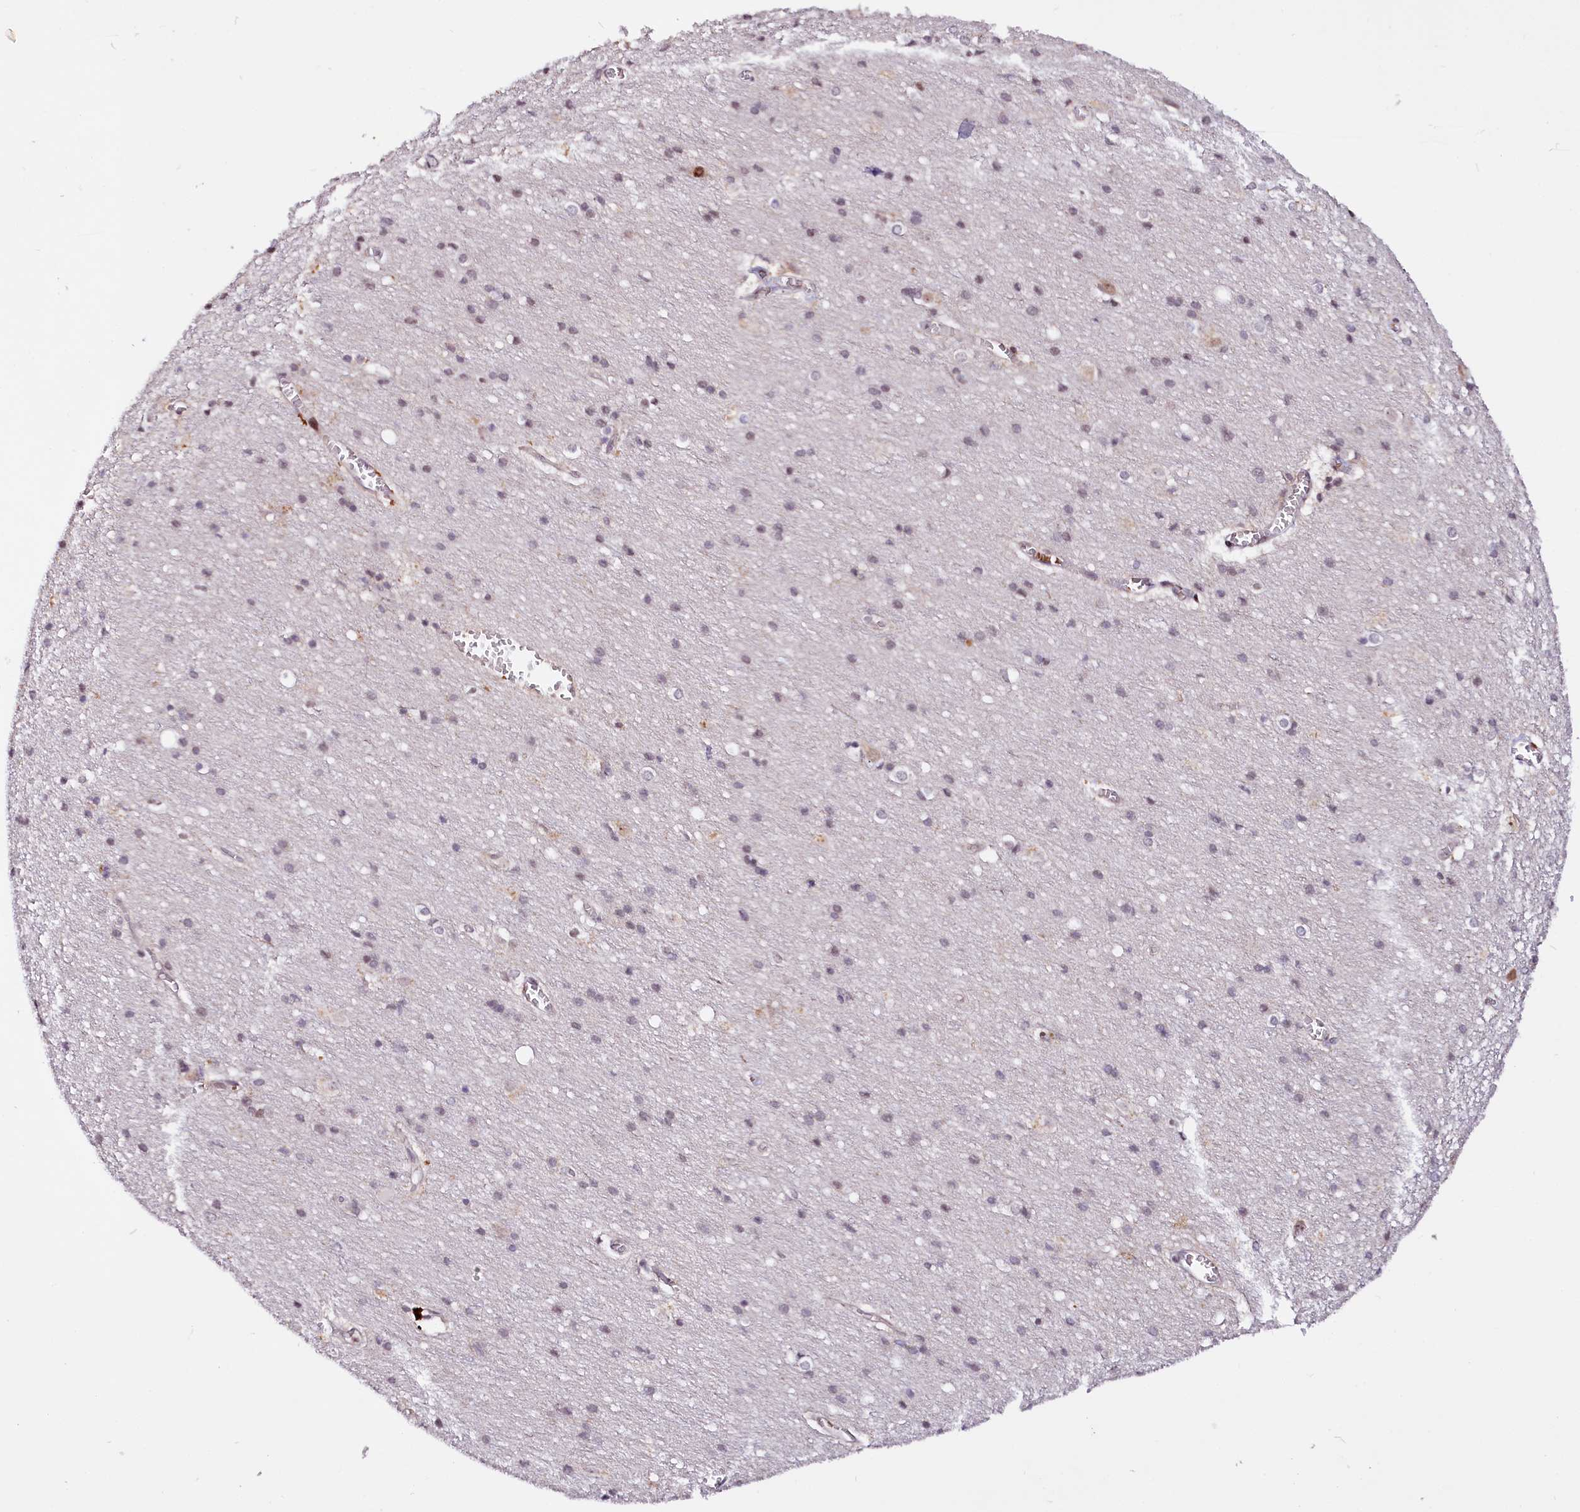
{"staining": {"intensity": "moderate", "quantity": "<25%", "location": "cytoplasmic/membranous,nuclear"}, "tissue": "cerebral cortex", "cell_type": "Endothelial cells", "image_type": "normal", "snomed": [{"axis": "morphology", "description": "Normal tissue, NOS"}, {"axis": "topography", "description": "Cerebral cortex"}], "caption": "Normal cerebral cortex was stained to show a protein in brown. There is low levels of moderate cytoplasmic/membranous,nuclear positivity in about <25% of endothelial cells.", "gene": "N4BP2L1", "patient": {"sex": "male", "age": 54}}